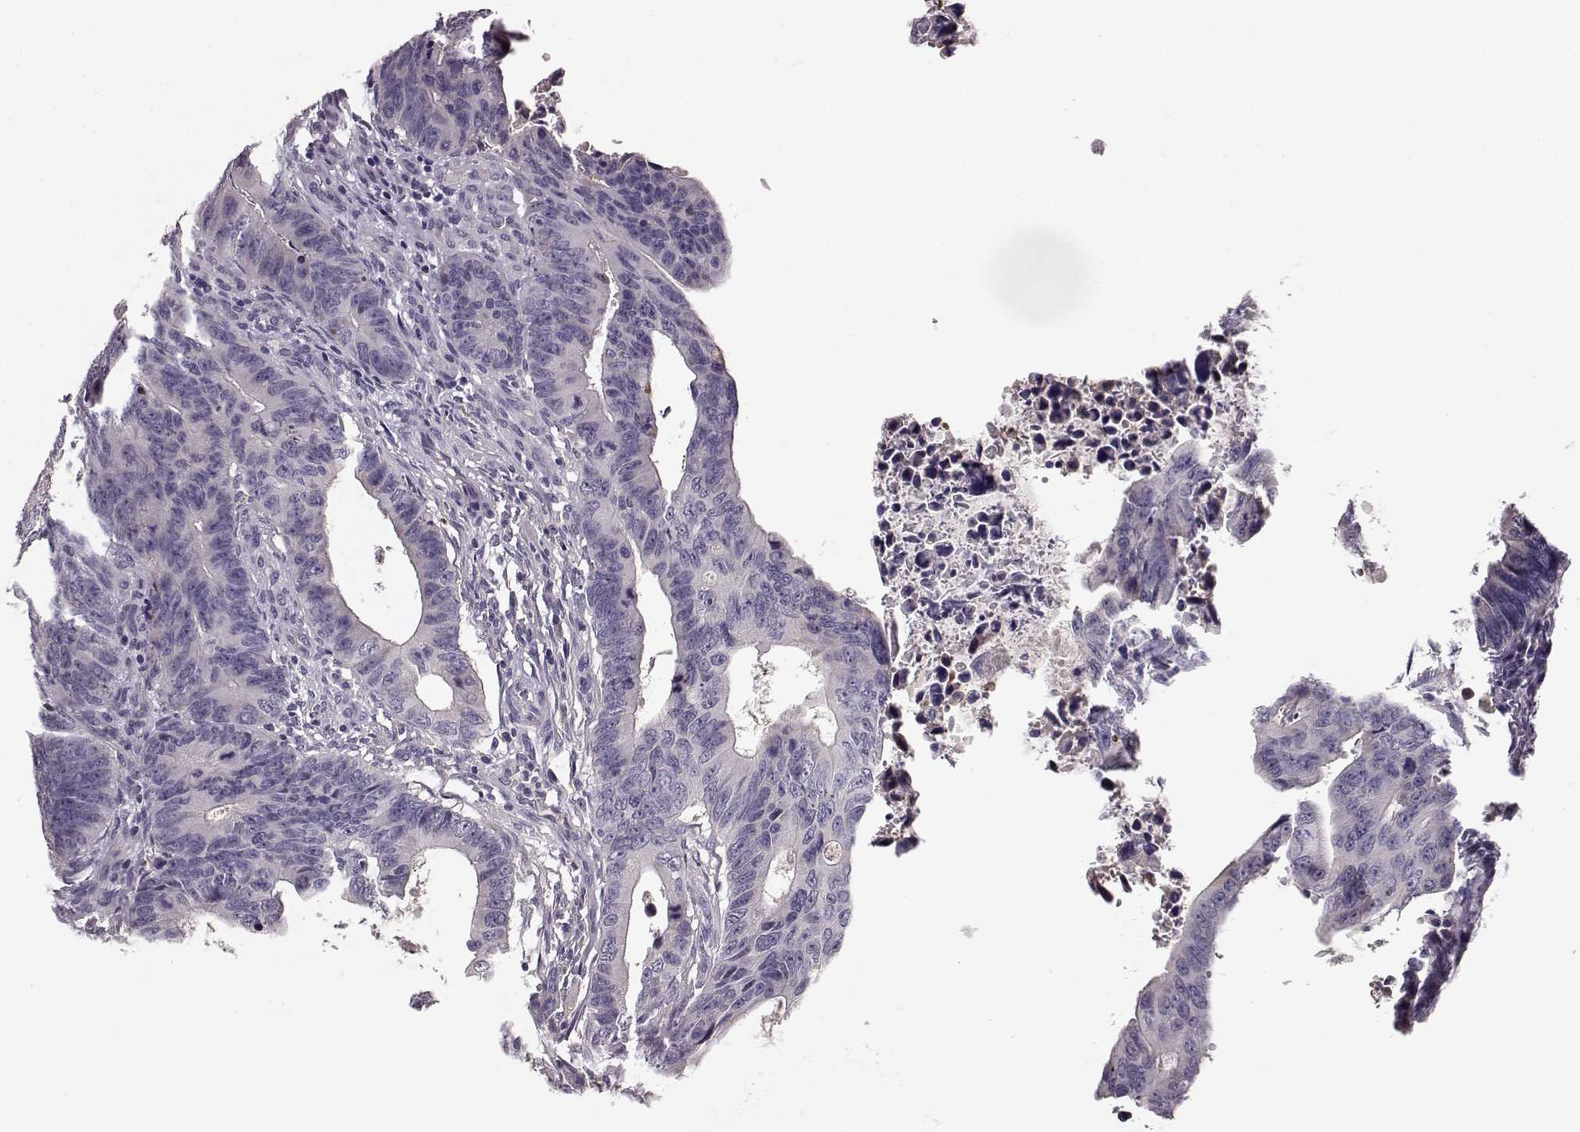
{"staining": {"intensity": "negative", "quantity": "none", "location": "none"}, "tissue": "colorectal cancer", "cell_type": "Tumor cells", "image_type": "cancer", "snomed": [{"axis": "morphology", "description": "Adenocarcinoma, NOS"}, {"axis": "topography", "description": "Colon"}], "caption": "Immunohistochemistry (IHC) of adenocarcinoma (colorectal) demonstrates no positivity in tumor cells.", "gene": "YJEFN3", "patient": {"sex": "female", "age": 87}}